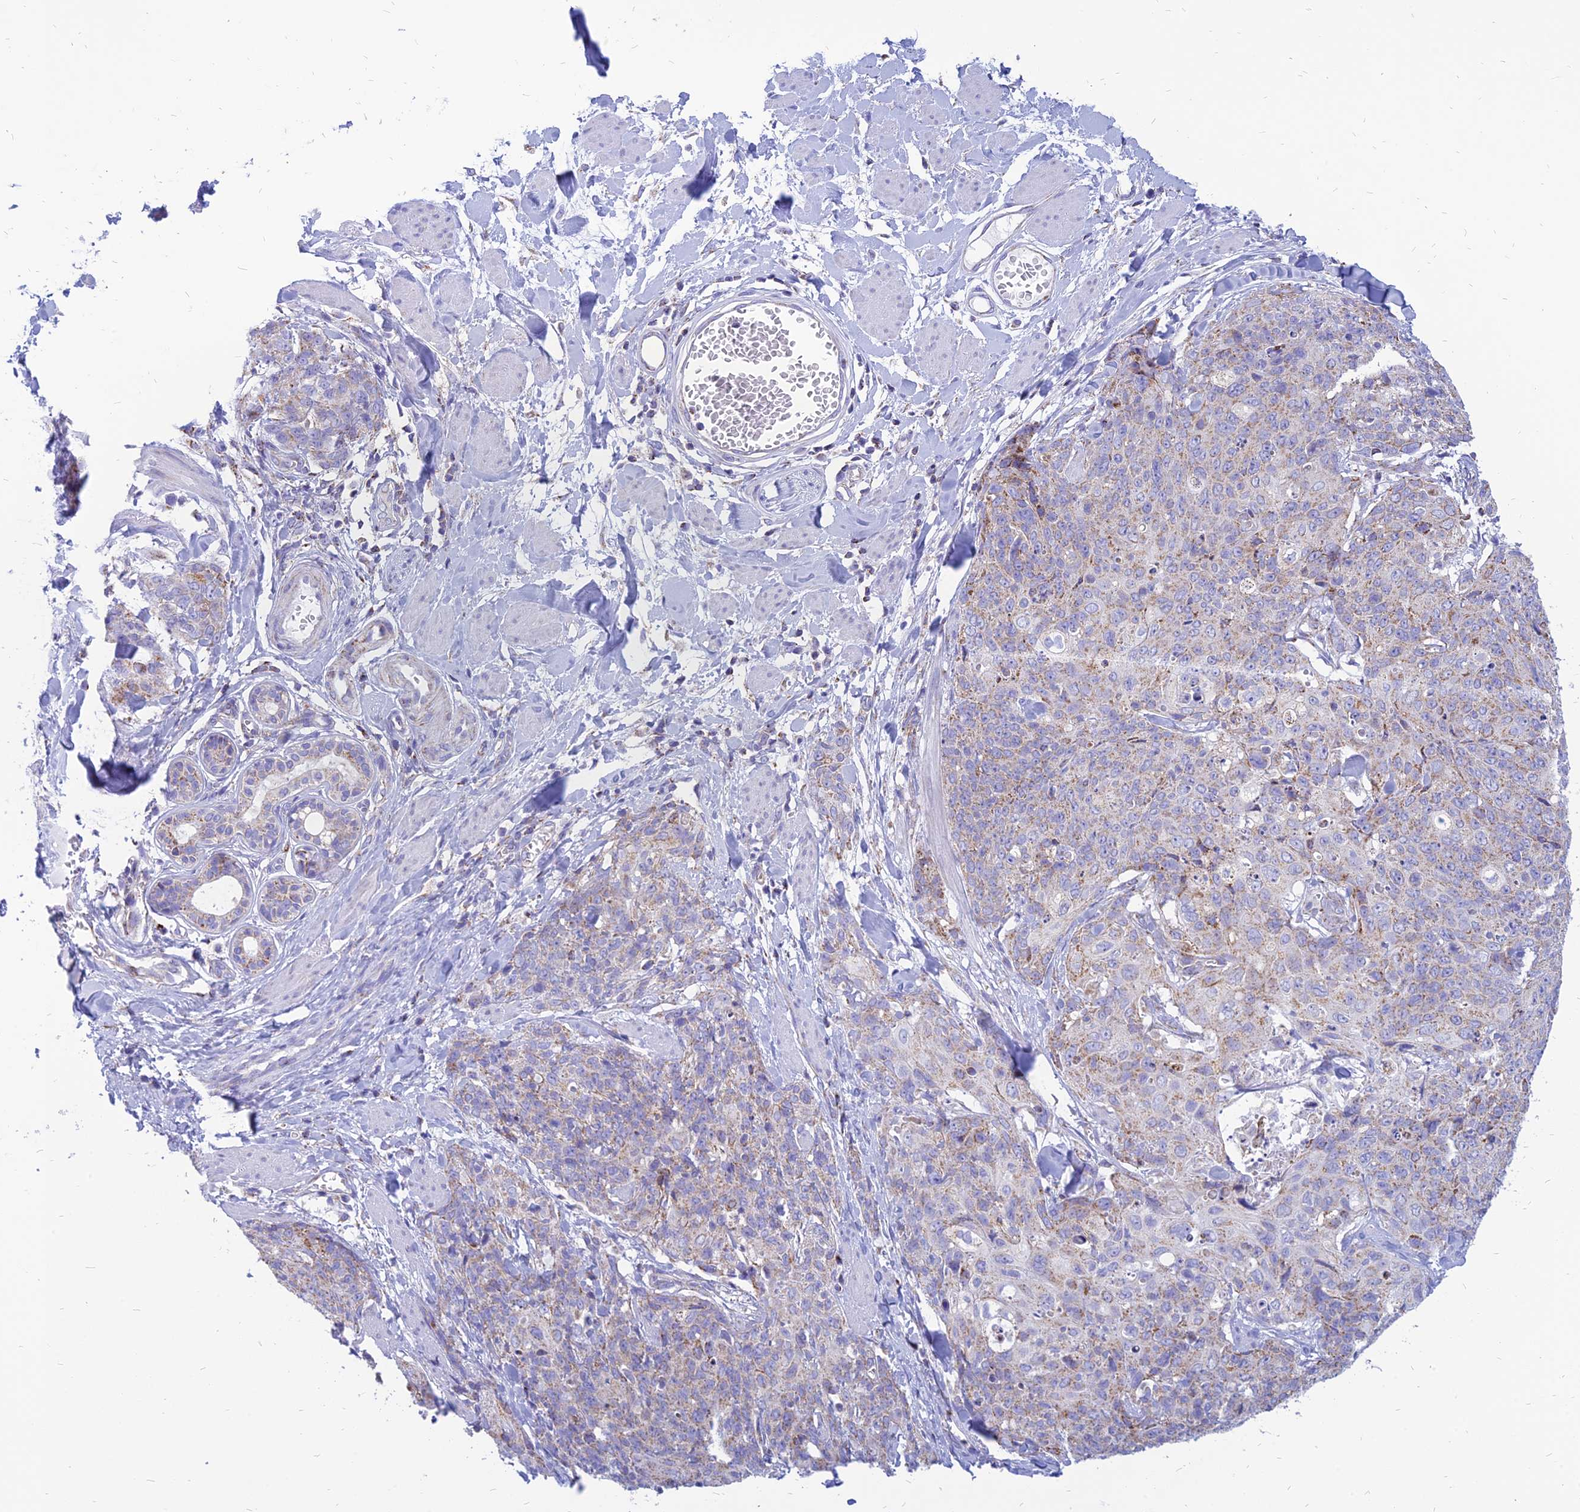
{"staining": {"intensity": "weak", "quantity": "<25%", "location": "cytoplasmic/membranous"}, "tissue": "skin cancer", "cell_type": "Tumor cells", "image_type": "cancer", "snomed": [{"axis": "morphology", "description": "Squamous cell carcinoma, NOS"}, {"axis": "topography", "description": "Skin"}, {"axis": "topography", "description": "Vulva"}], "caption": "An IHC micrograph of skin cancer (squamous cell carcinoma) is shown. There is no staining in tumor cells of skin cancer (squamous cell carcinoma). The staining is performed using DAB (3,3'-diaminobenzidine) brown chromogen with nuclei counter-stained in using hematoxylin.", "gene": "PACC1", "patient": {"sex": "female", "age": 85}}